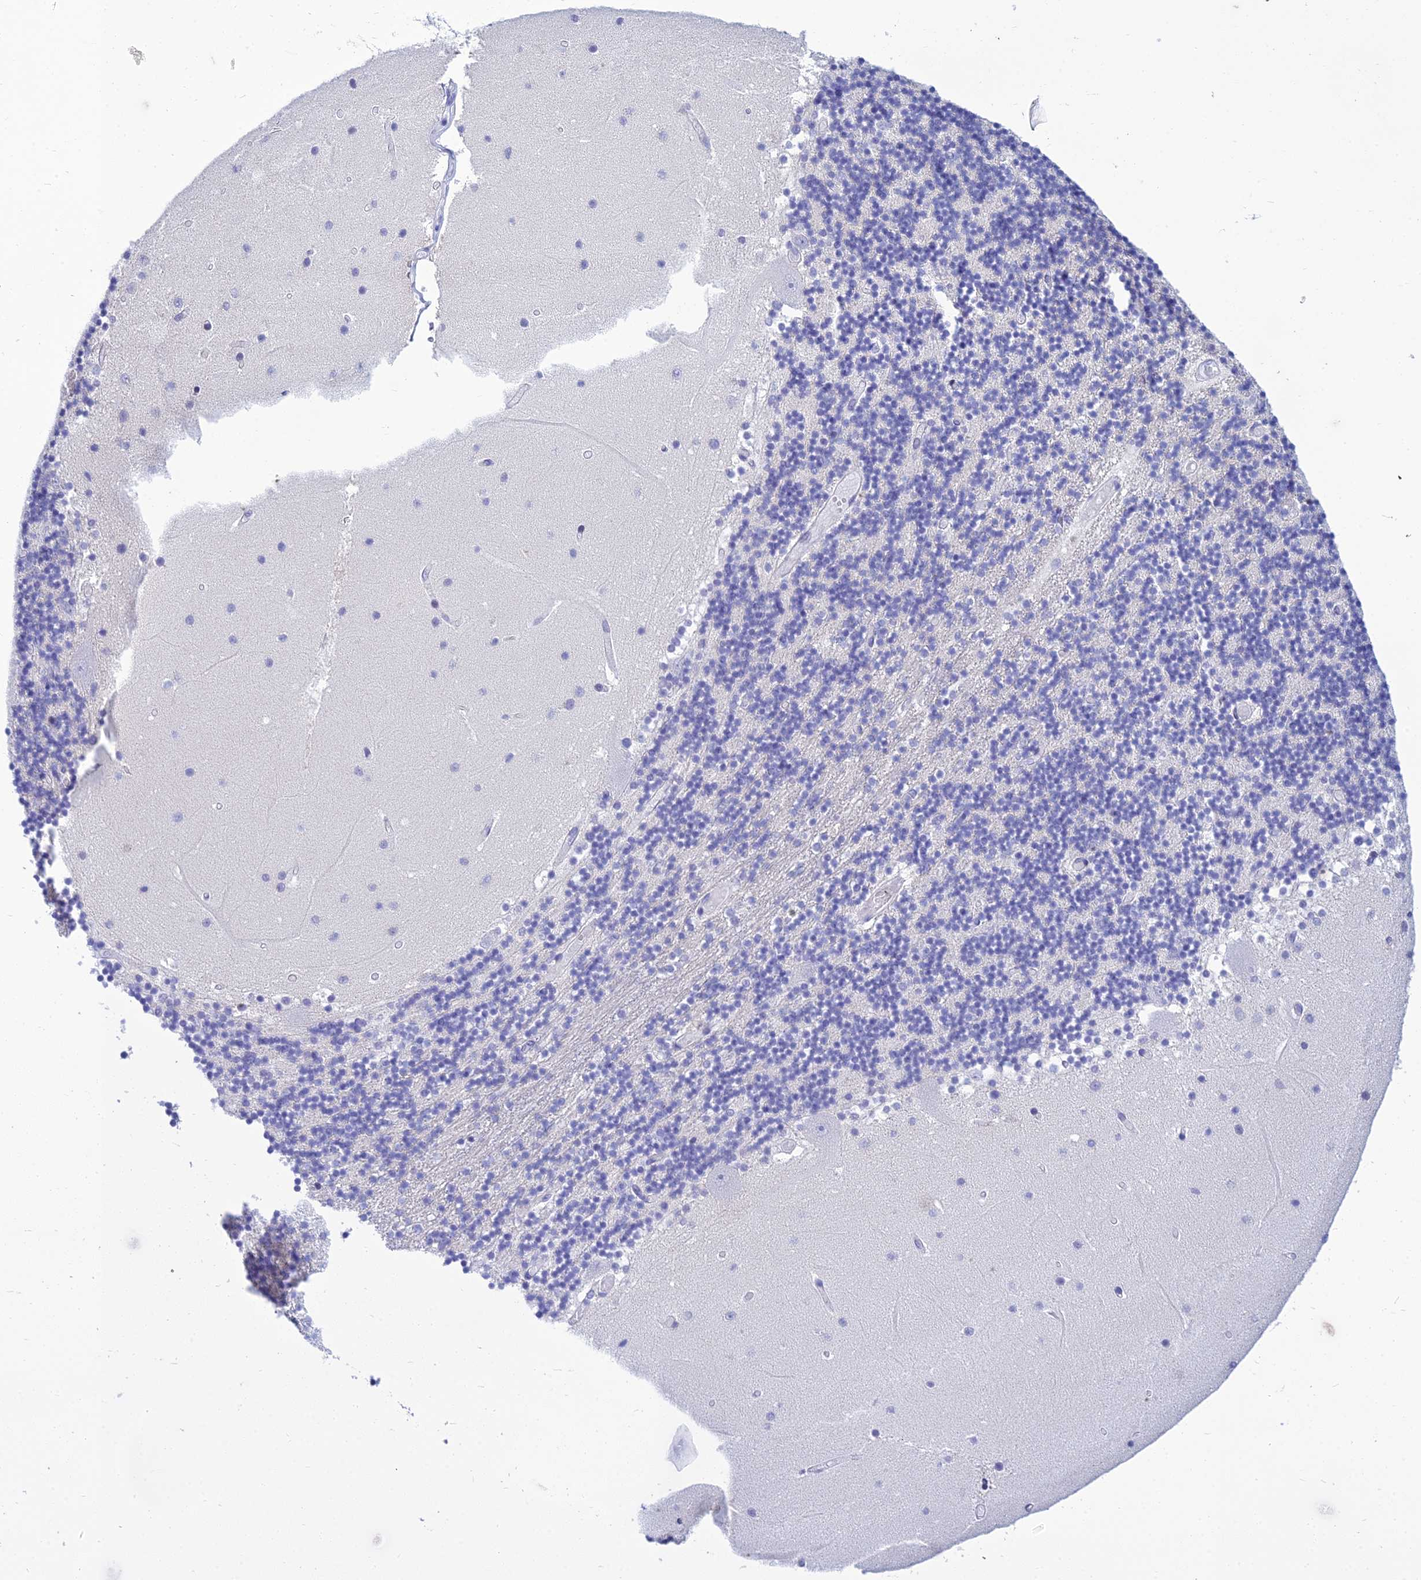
{"staining": {"intensity": "negative", "quantity": "none", "location": "none"}, "tissue": "cerebellum", "cell_type": "Cells in granular layer", "image_type": "normal", "snomed": [{"axis": "morphology", "description": "Normal tissue, NOS"}, {"axis": "topography", "description": "Cerebellum"}], "caption": "Protein analysis of normal cerebellum demonstrates no significant expression in cells in granular layer.", "gene": "ZMIZ1", "patient": {"sex": "female", "age": 28}}